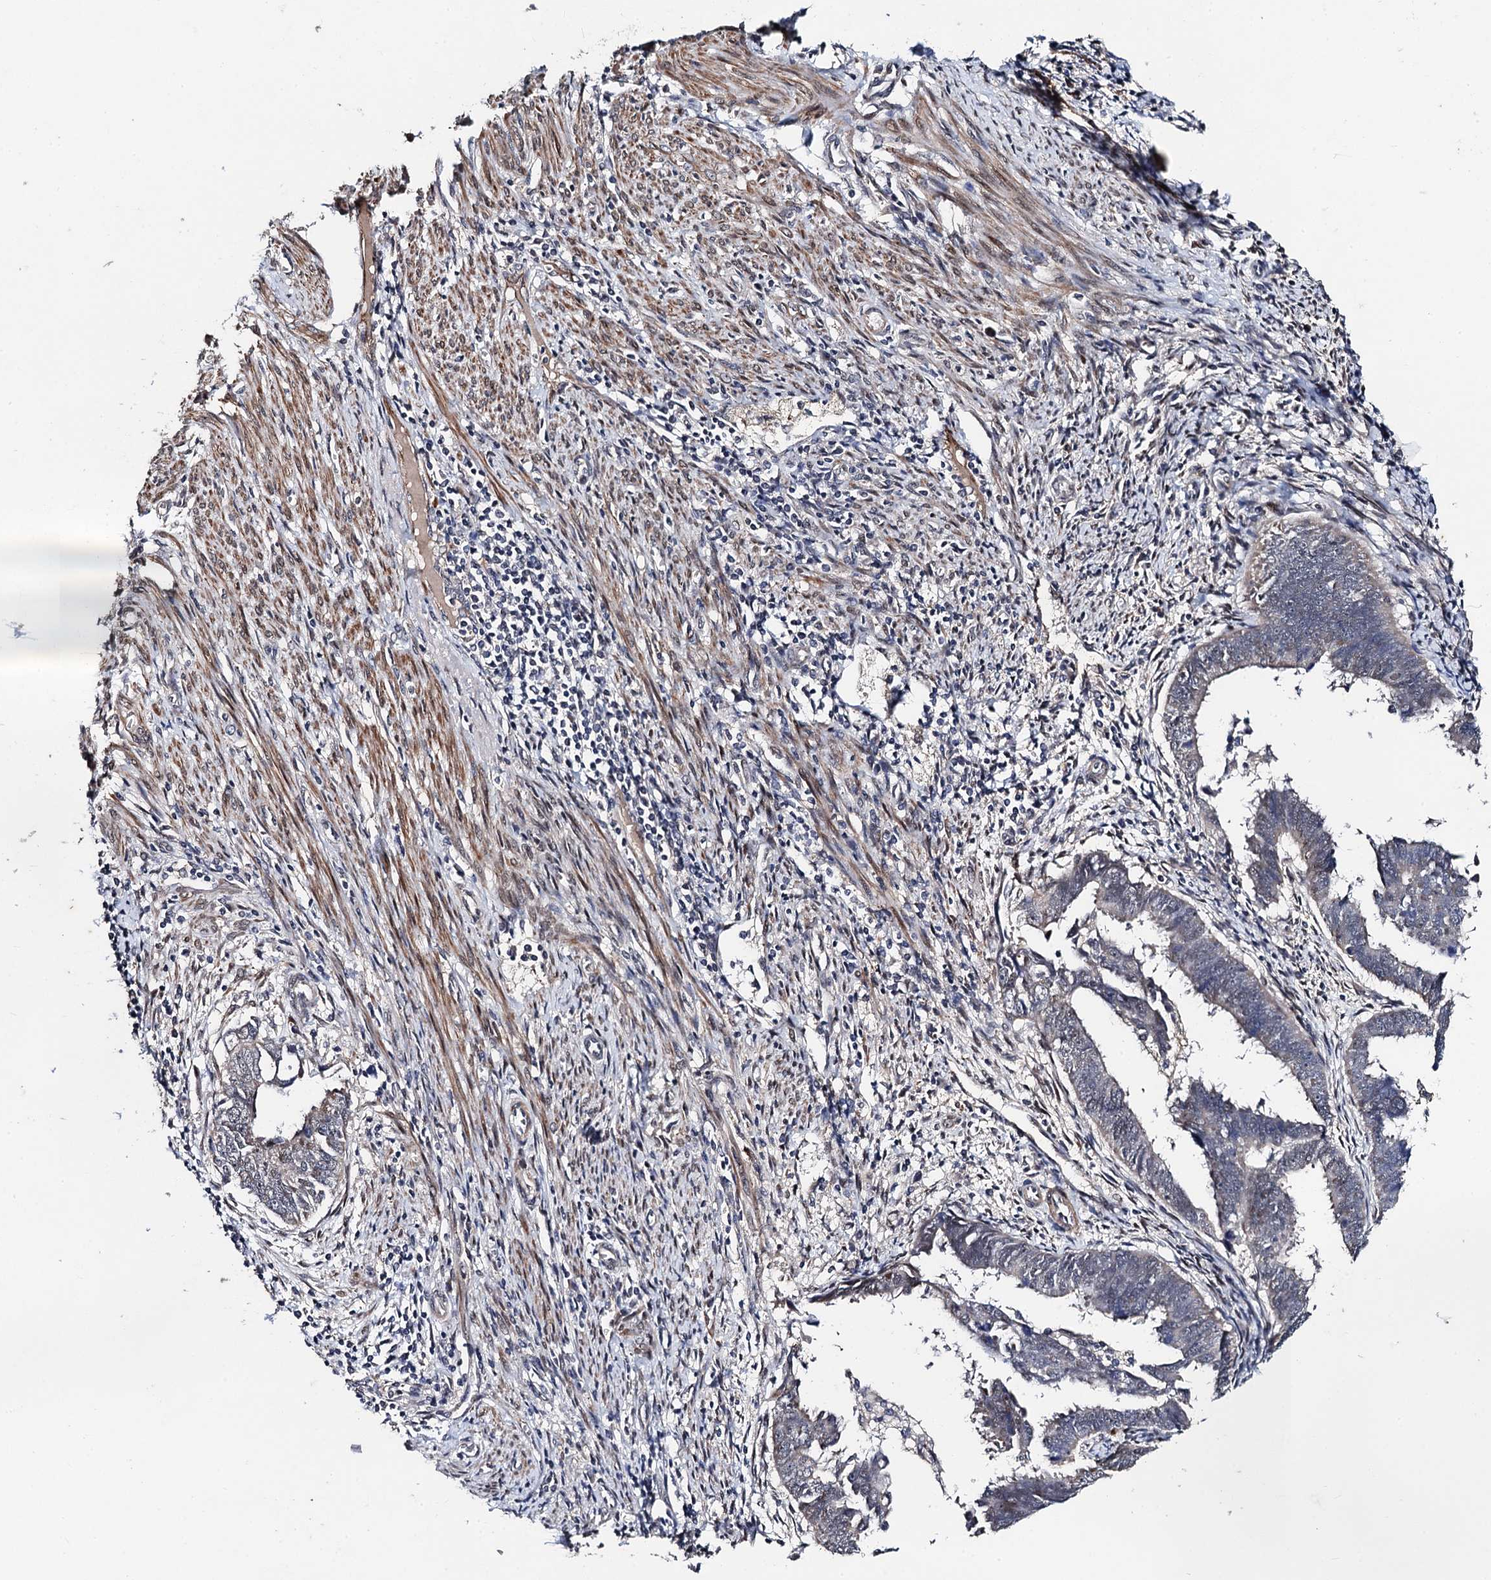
{"staining": {"intensity": "negative", "quantity": "none", "location": "none"}, "tissue": "endometrial cancer", "cell_type": "Tumor cells", "image_type": "cancer", "snomed": [{"axis": "morphology", "description": "Adenocarcinoma, NOS"}, {"axis": "topography", "description": "Endometrium"}], "caption": "A histopathology image of human adenocarcinoma (endometrial) is negative for staining in tumor cells. (Brightfield microscopy of DAB IHC at high magnification).", "gene": "PPTC7", "patient": {"sex": "female", "age": 75}}